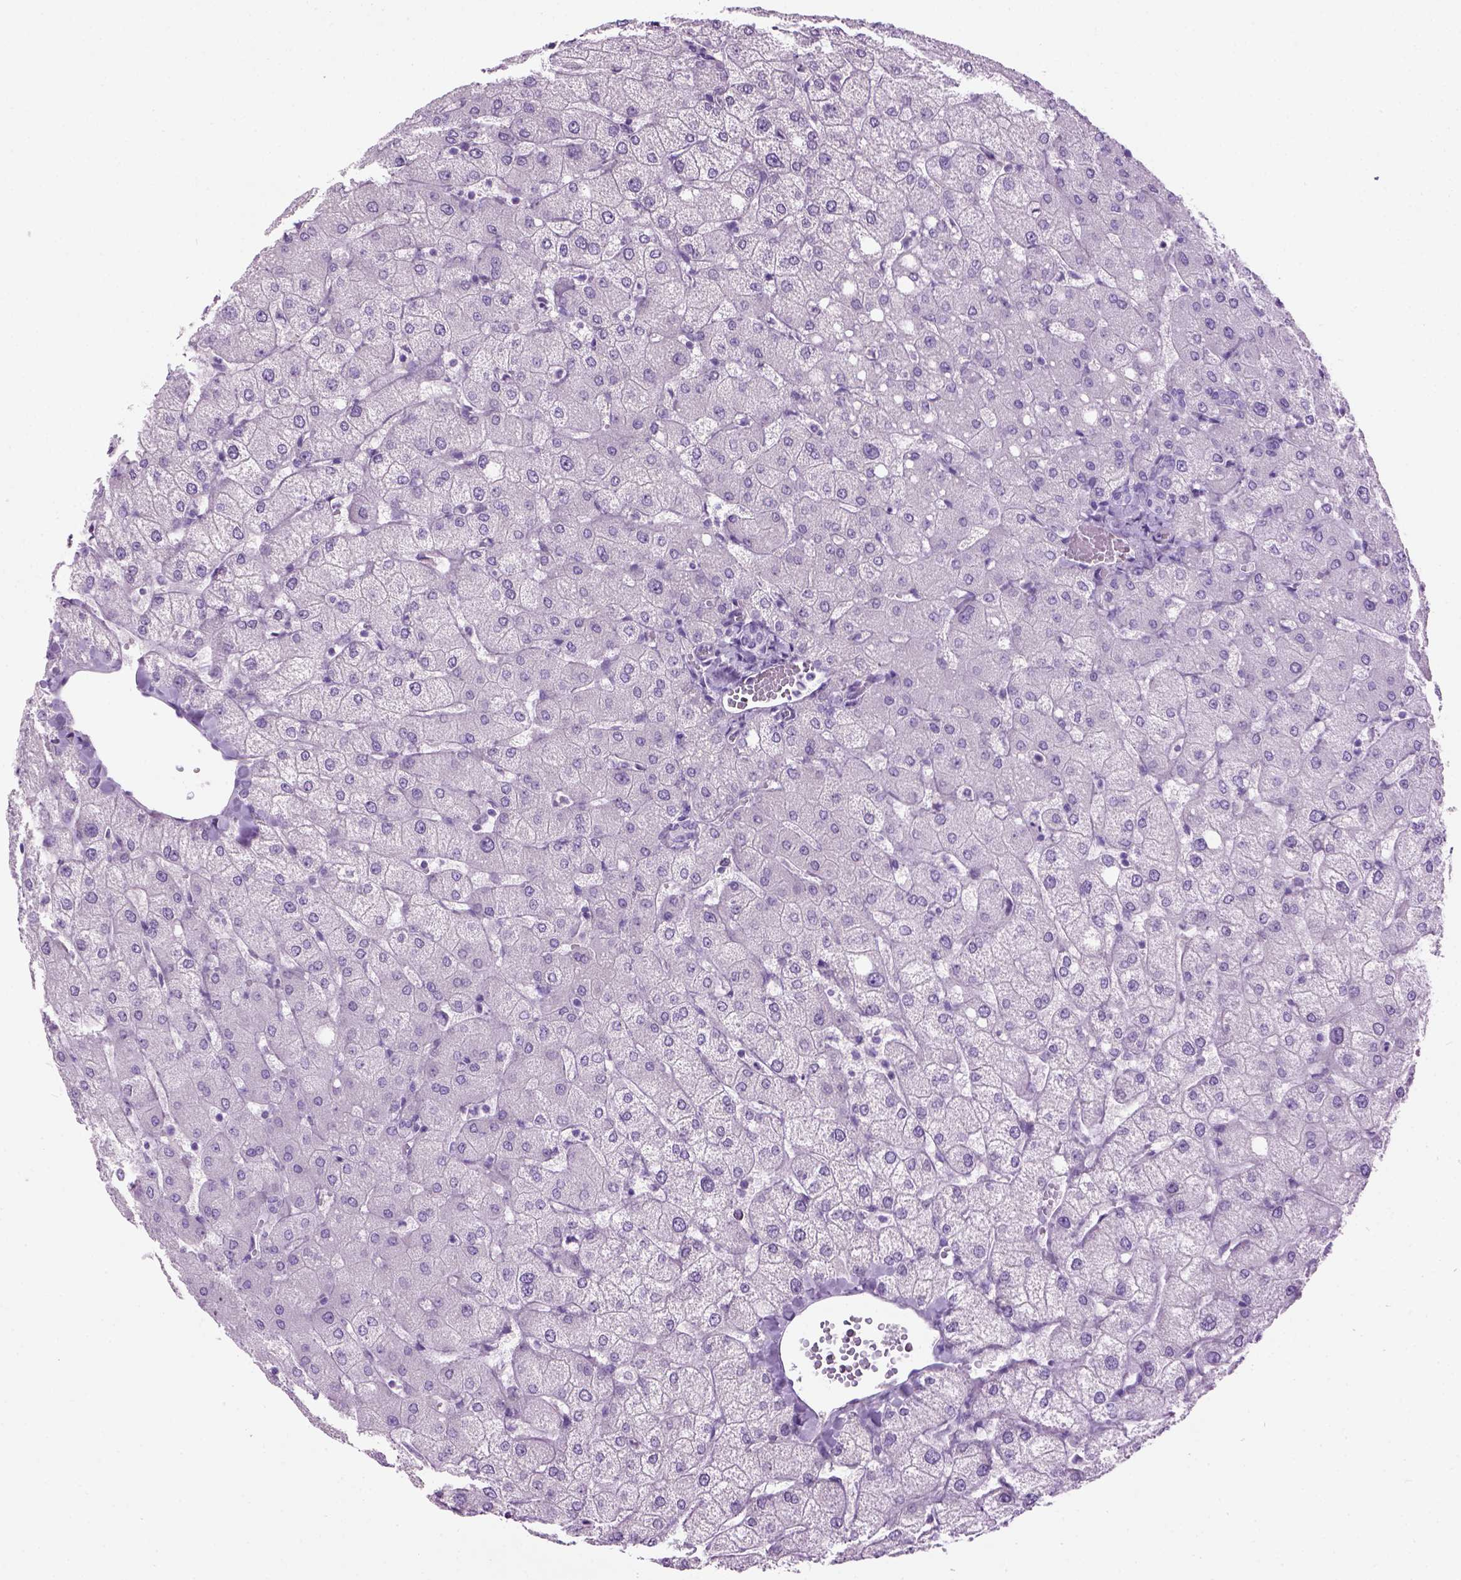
{"staining": {"intensity": "negative", "quantity": "none", "location": "none"}, "tissue": "liver", "cell_type": "Cholangiocytes", "image_type": "normal", "snomed": [{"axis": "morphology", "description": "Normal tissue, NOS"}, {"axis": "topography", "description": "Liver"}], "caption": "Immunohistochemistry histopathology image of normal human liver stained for a protein (brown), which reveals no expression in cholangiocytes. Brightfield microscopy of immunohistochemistry (IHC) stained with DAB (brown) and hematoxylin (blue), captured at high magnification.", "gene": "GABRB2", "patient": {"sex": "female", "age": 54}}